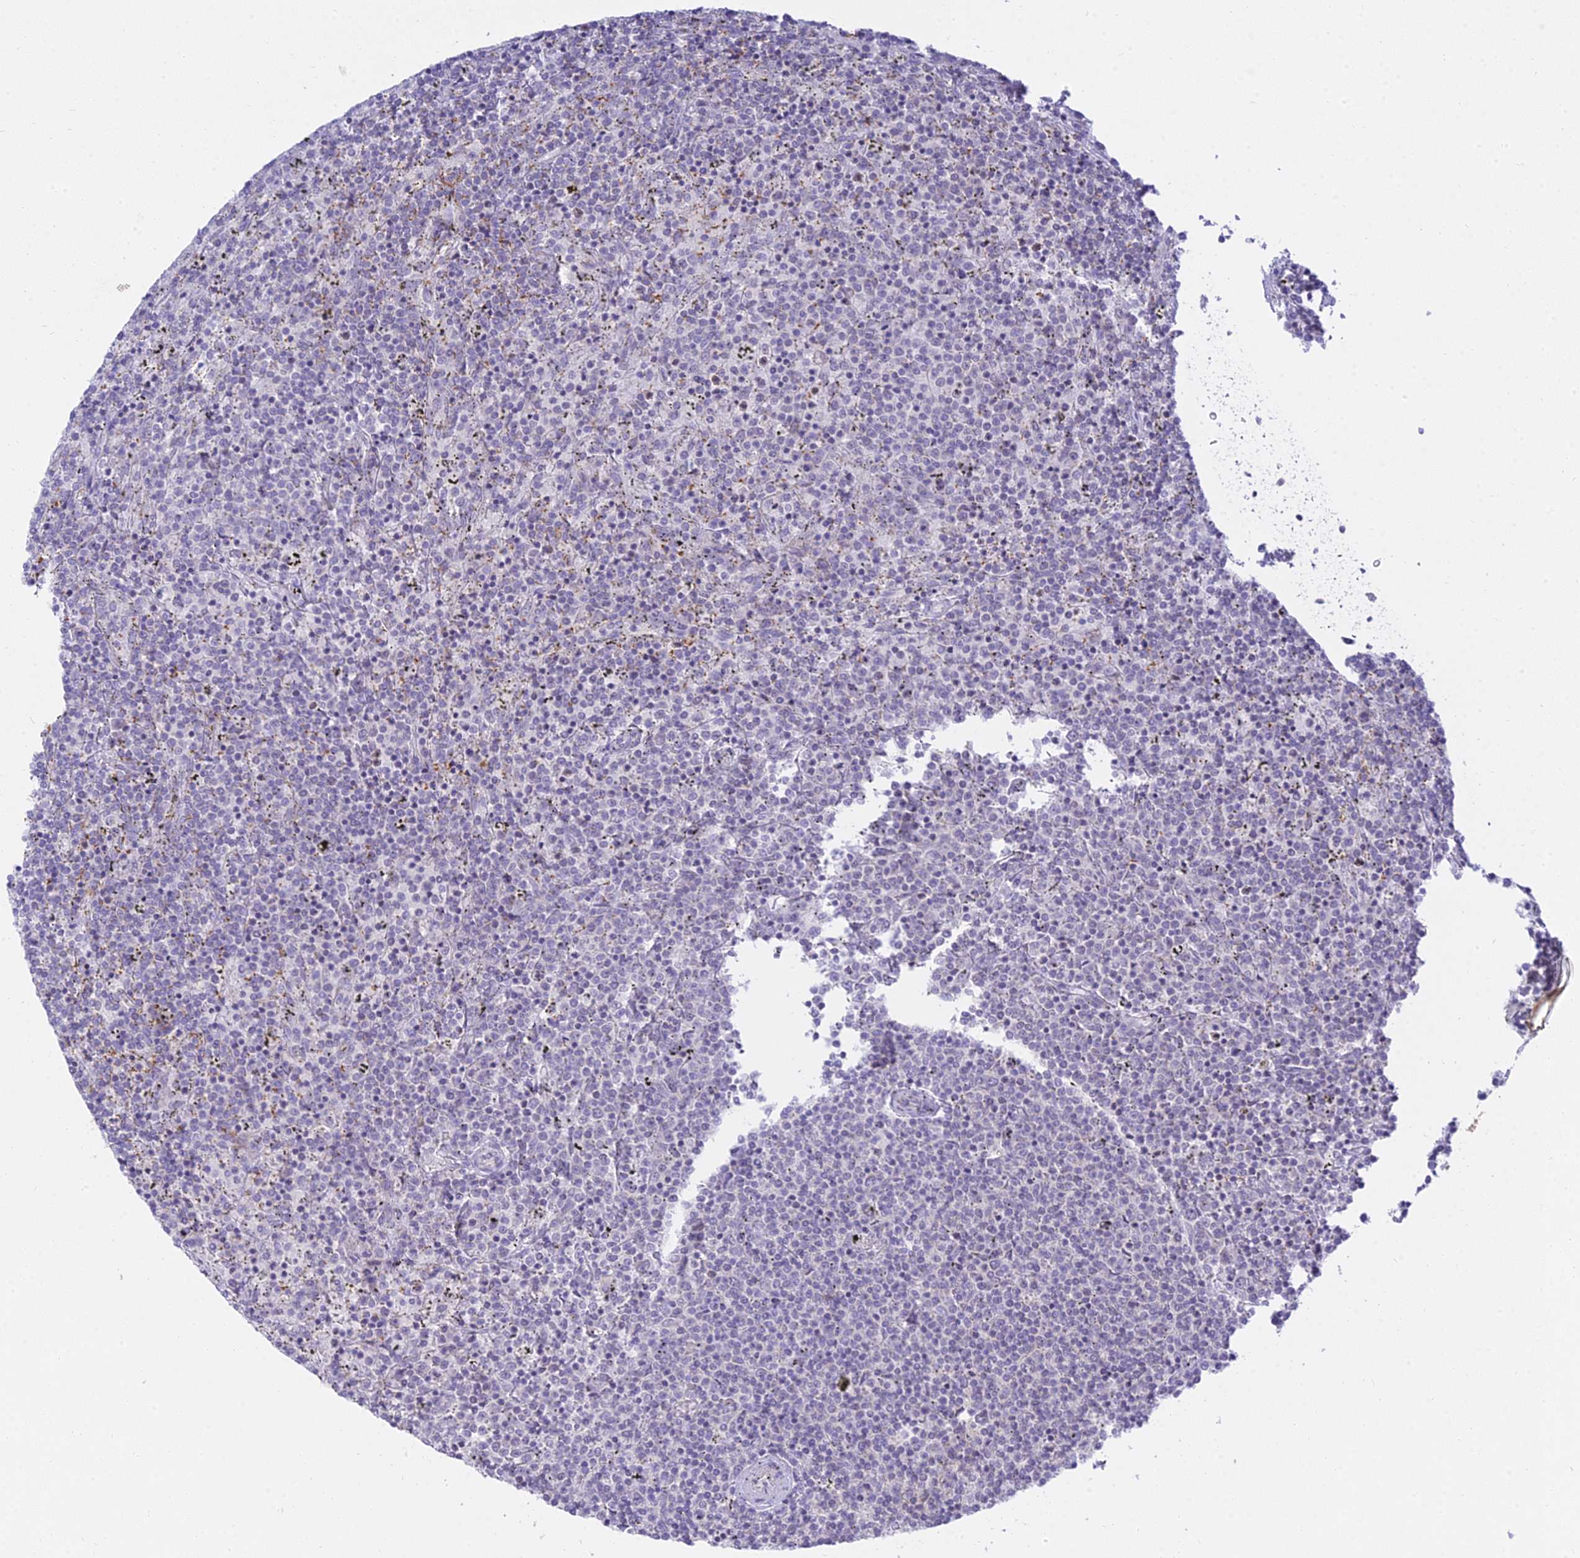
{"staining": {"intensity": "negative", "quantity": "none", "location": "none"}, "tissue": "lymphoma", "cell_type": "Tumor cells", "image_type": "cancer", "snomed": [{"axis": "morphology", "description": "Malignant lymphoma, non-Hodgkin's type, Low grade"}, {"axis": "topography", "description": "Spleen"}], "caption": "DAB immunohistochemical staining of lymphoma exhibits no significant staining in tumor cells.", "gene": "TMEM40", "patient": {"sex": "female", "age": 50}}